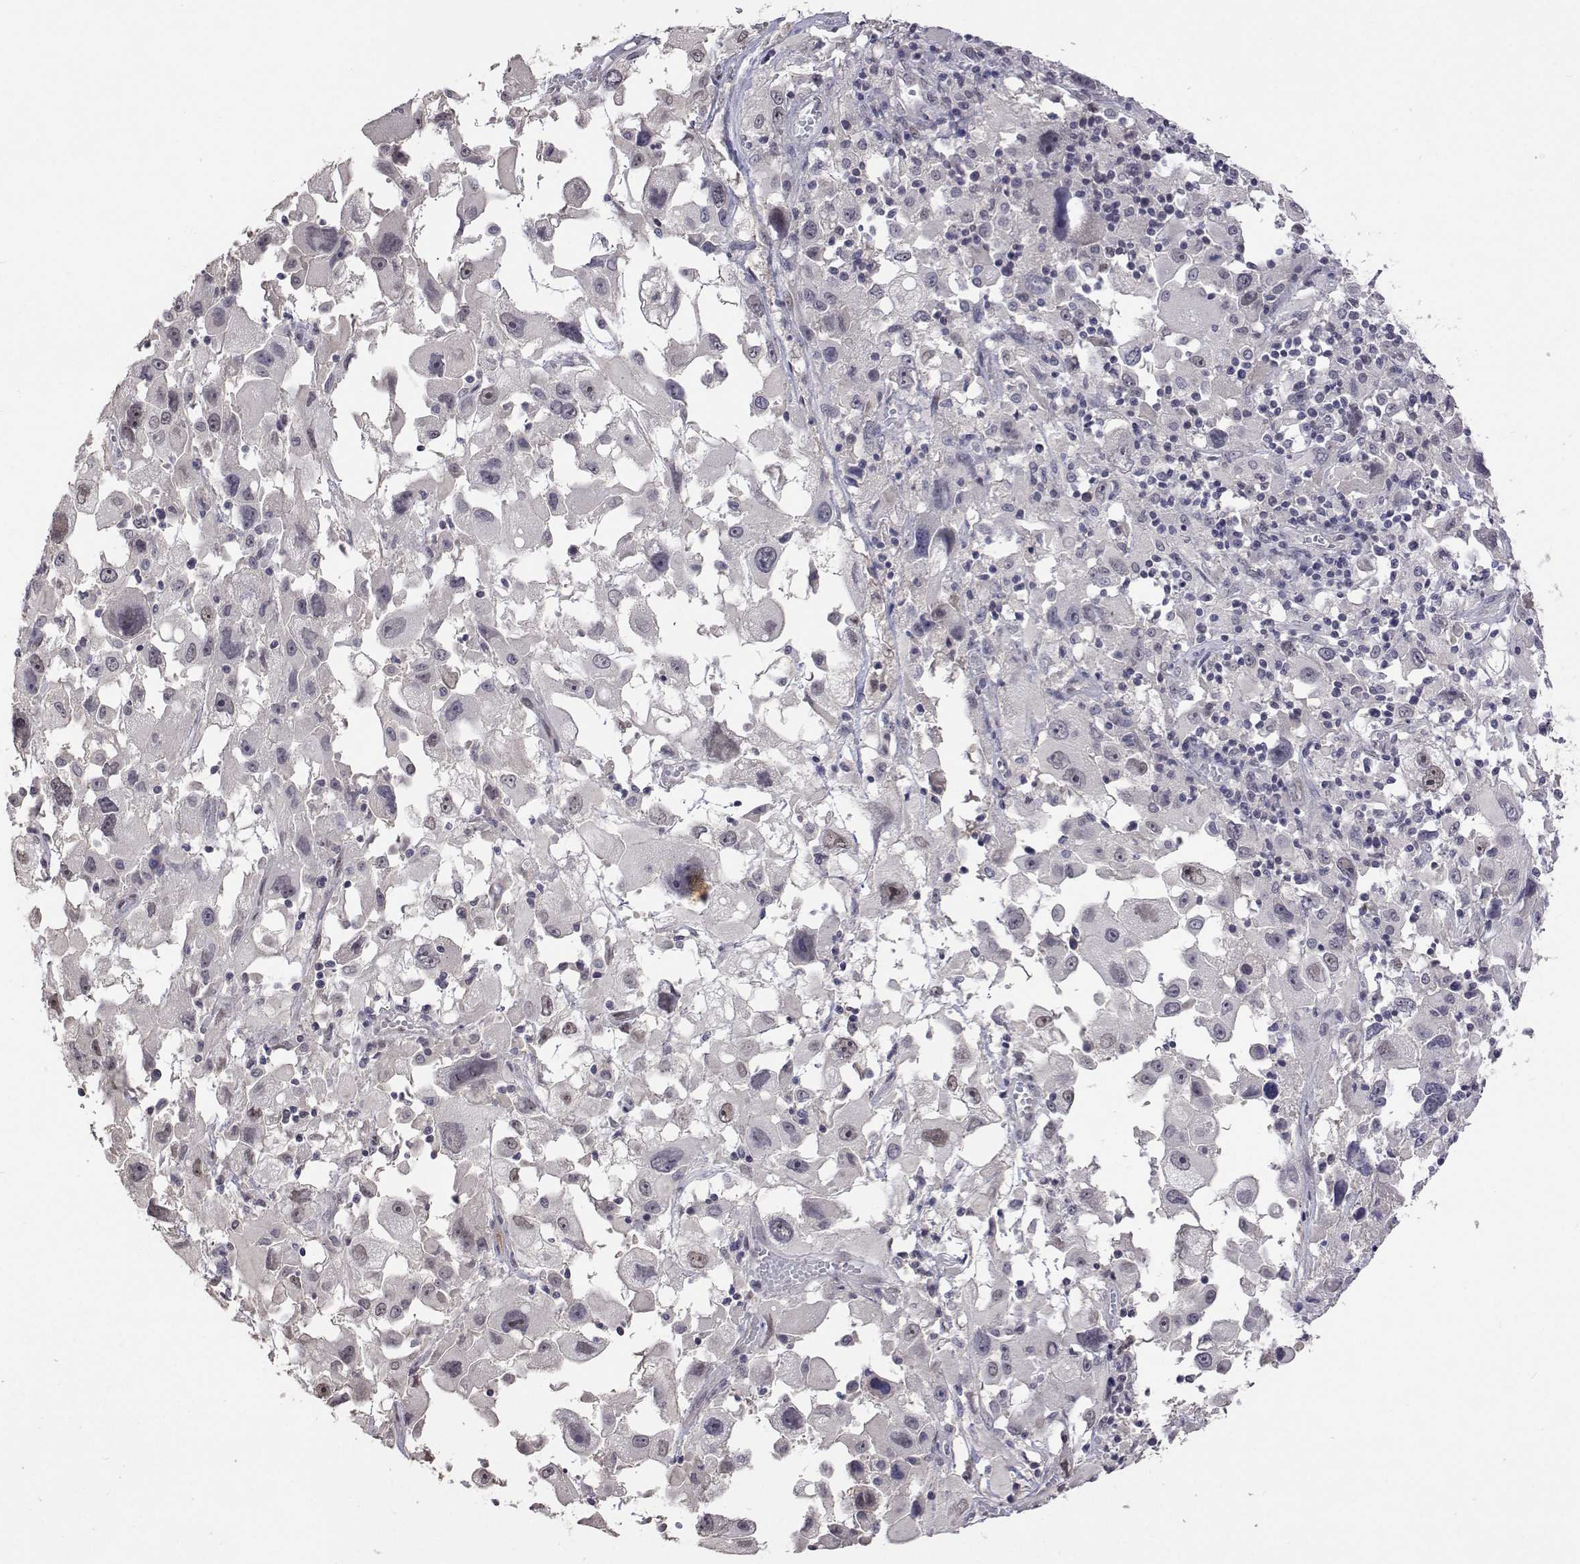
{"staining": {"intensity": "negative", "quantity": "none", "location": "none"}, "tissue": "melanoma", "cell_type": "Tumor cells", "image_type": "cancer", "snomed": [{"axis": "morphology", "description": "Malignant melanoma, Metastatic site"}, {"axis": "topography", "description": "Soft tissue"}], "caption": "There is no significant positivity in tumor cells of melanoma.", "gene": "HNRNPA0", "patient": {"sex": "male", "age": 50}}